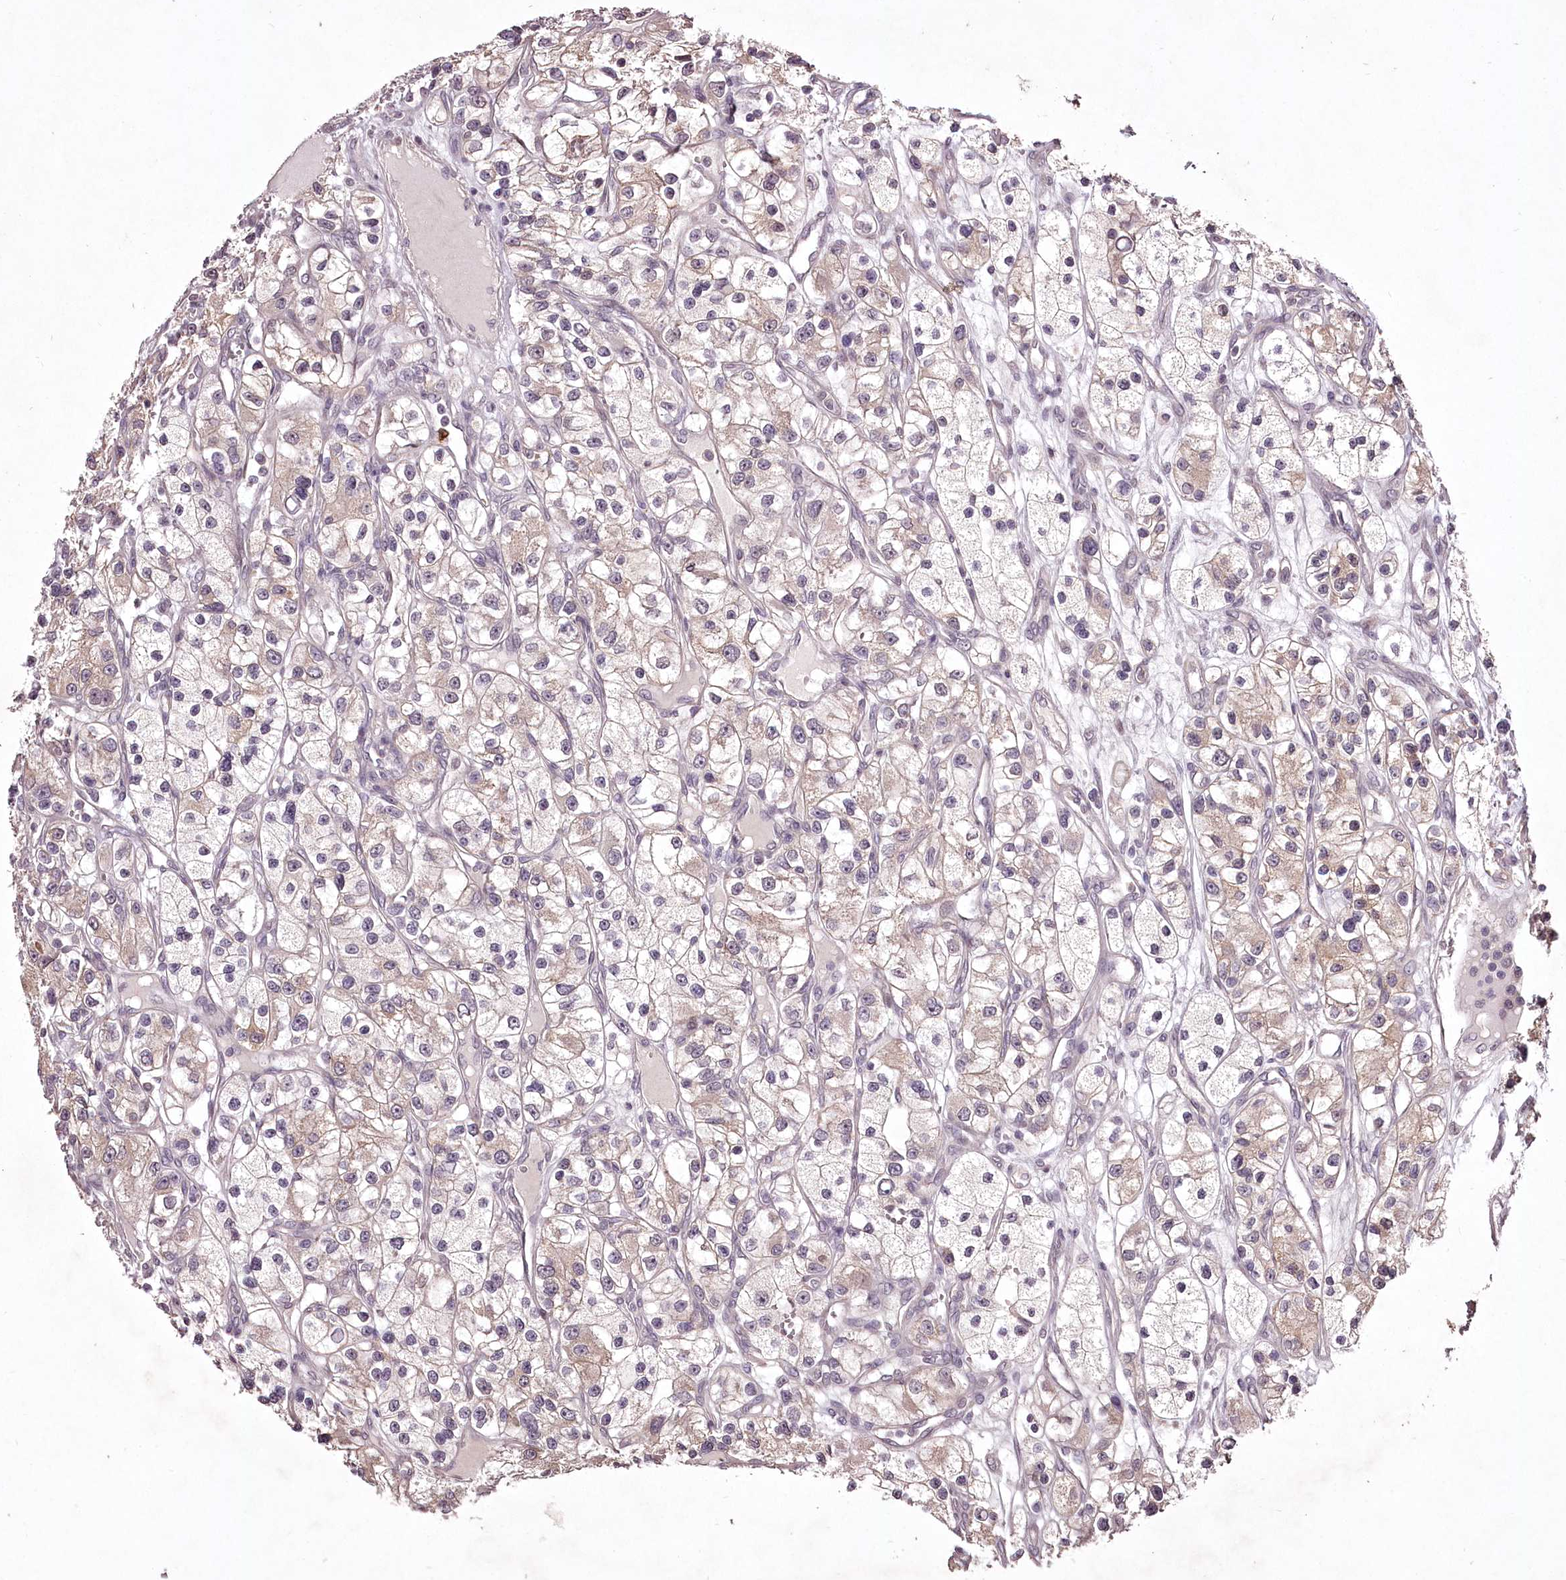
{"staining": {"intensity": "weak", "quantity": "25%-75%", "location": "cytoplasmic/membranous"}, "tissue": "renal cancer", "cell_type": "Tumor cells", "image_type": "cancer", "snomed": [{"axis": "morphology", "description": "Adenocarcinoma, NOS"}, {"axis": "topography", "description": "Kidney"}], "caption": "This micrograph demonstrates renal adenocarcinoma stained with immunohistochemistry to label a protein in brown. The cytoplasmic/membranous of tumor cells show weak positivity for the protein. Nuclei are counter-stained blue.", "gene": "ADRA1D", "patient": {"sex": "female", "age": 57}}